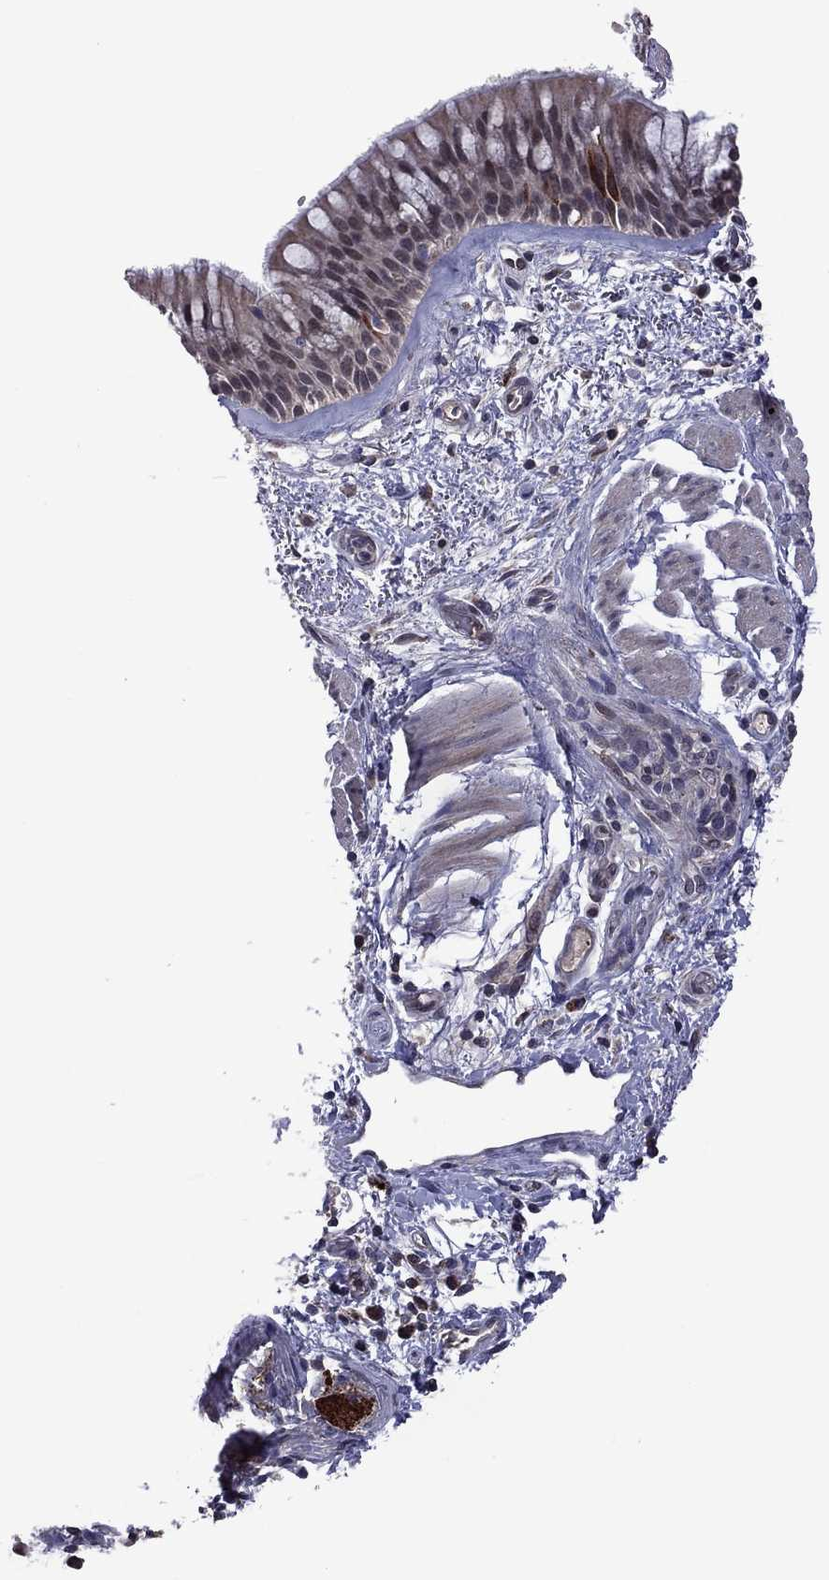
{"staining": {"intensity": "moderate", "quantity": ">75%", "location": "cytoplasmic/membranous"}, "tissue": "bronchus", "cell_type": "Respiratory epithelial cells", "image_type": "normal", "snomed": [{"axis": "morphology", "description": "Normal tissue, NOS"}, {"axis": "topography", "description": "Bronchus"}, {"axis": "topography", "description": "Lung"}], "caption": "Immunohistochemical staining of unremarkable bronchus exhibits moderate cytoplasmic/membranous protein positivity in approximately >75% of respiratory epithelial cells. (brown staining indicates protein expression, while blue staining denotes nuclei).", "gene": "GPAA1", "patient": {"sex": "female", "age": 57}}